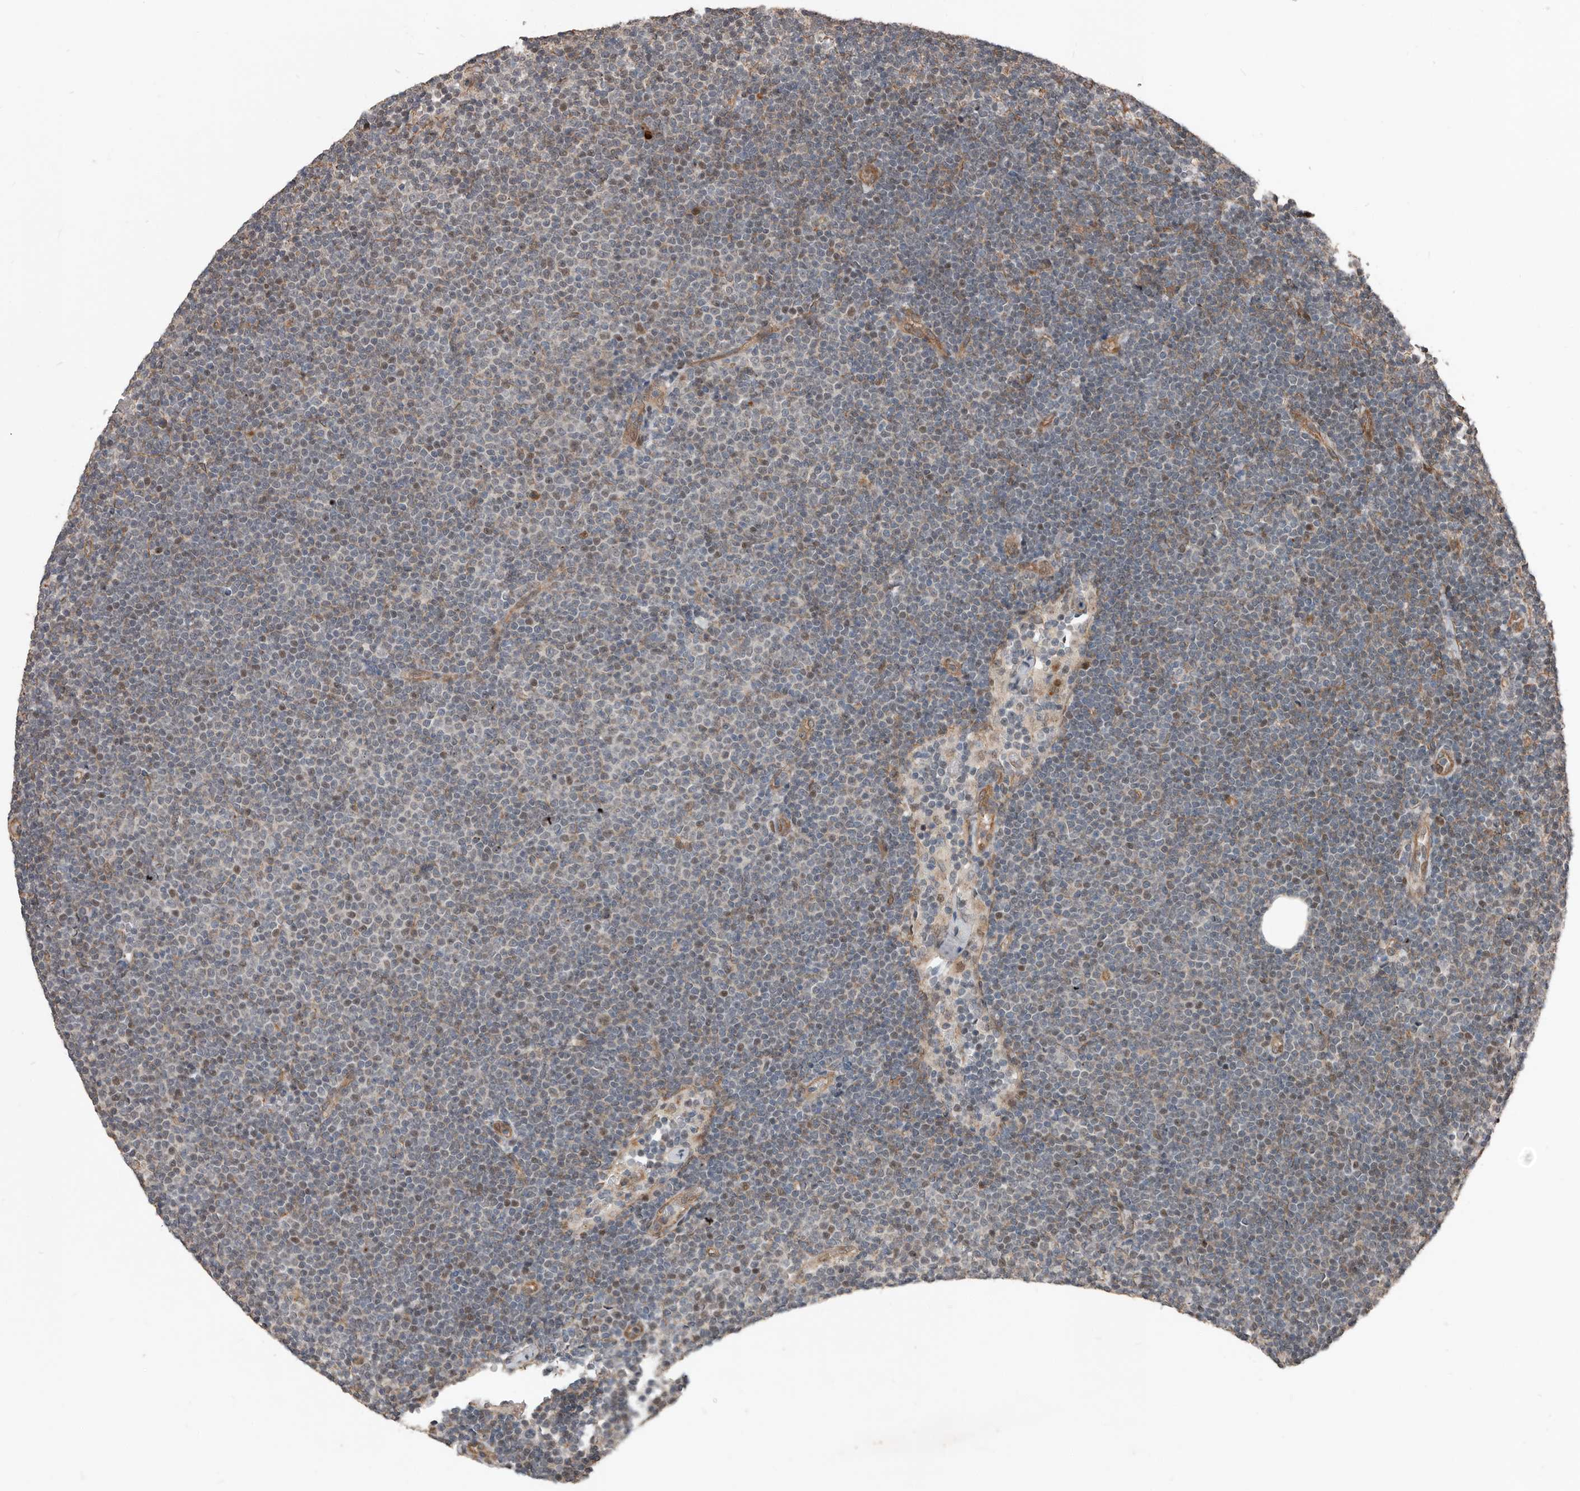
{"staining": {"intensity": "weak", "quantity": "<25%", "location": "nuclear"}, "tissue": "lymphoma", "cell_type": "Tumor cells", "image_type": "cancer", "snomed": [{"axis": "morphology", "description": "Malignant lymphoma, non-Hodgkin's type, Low grade"}, {"axis": "topography", "description": "Lymph node"}], "caption": "DAB immunohistochemical staining of lymphoma exhibits no significant expression in tumor cells.", "gene": "YOD1", "patient": {"sex": "female", "age": 53}}